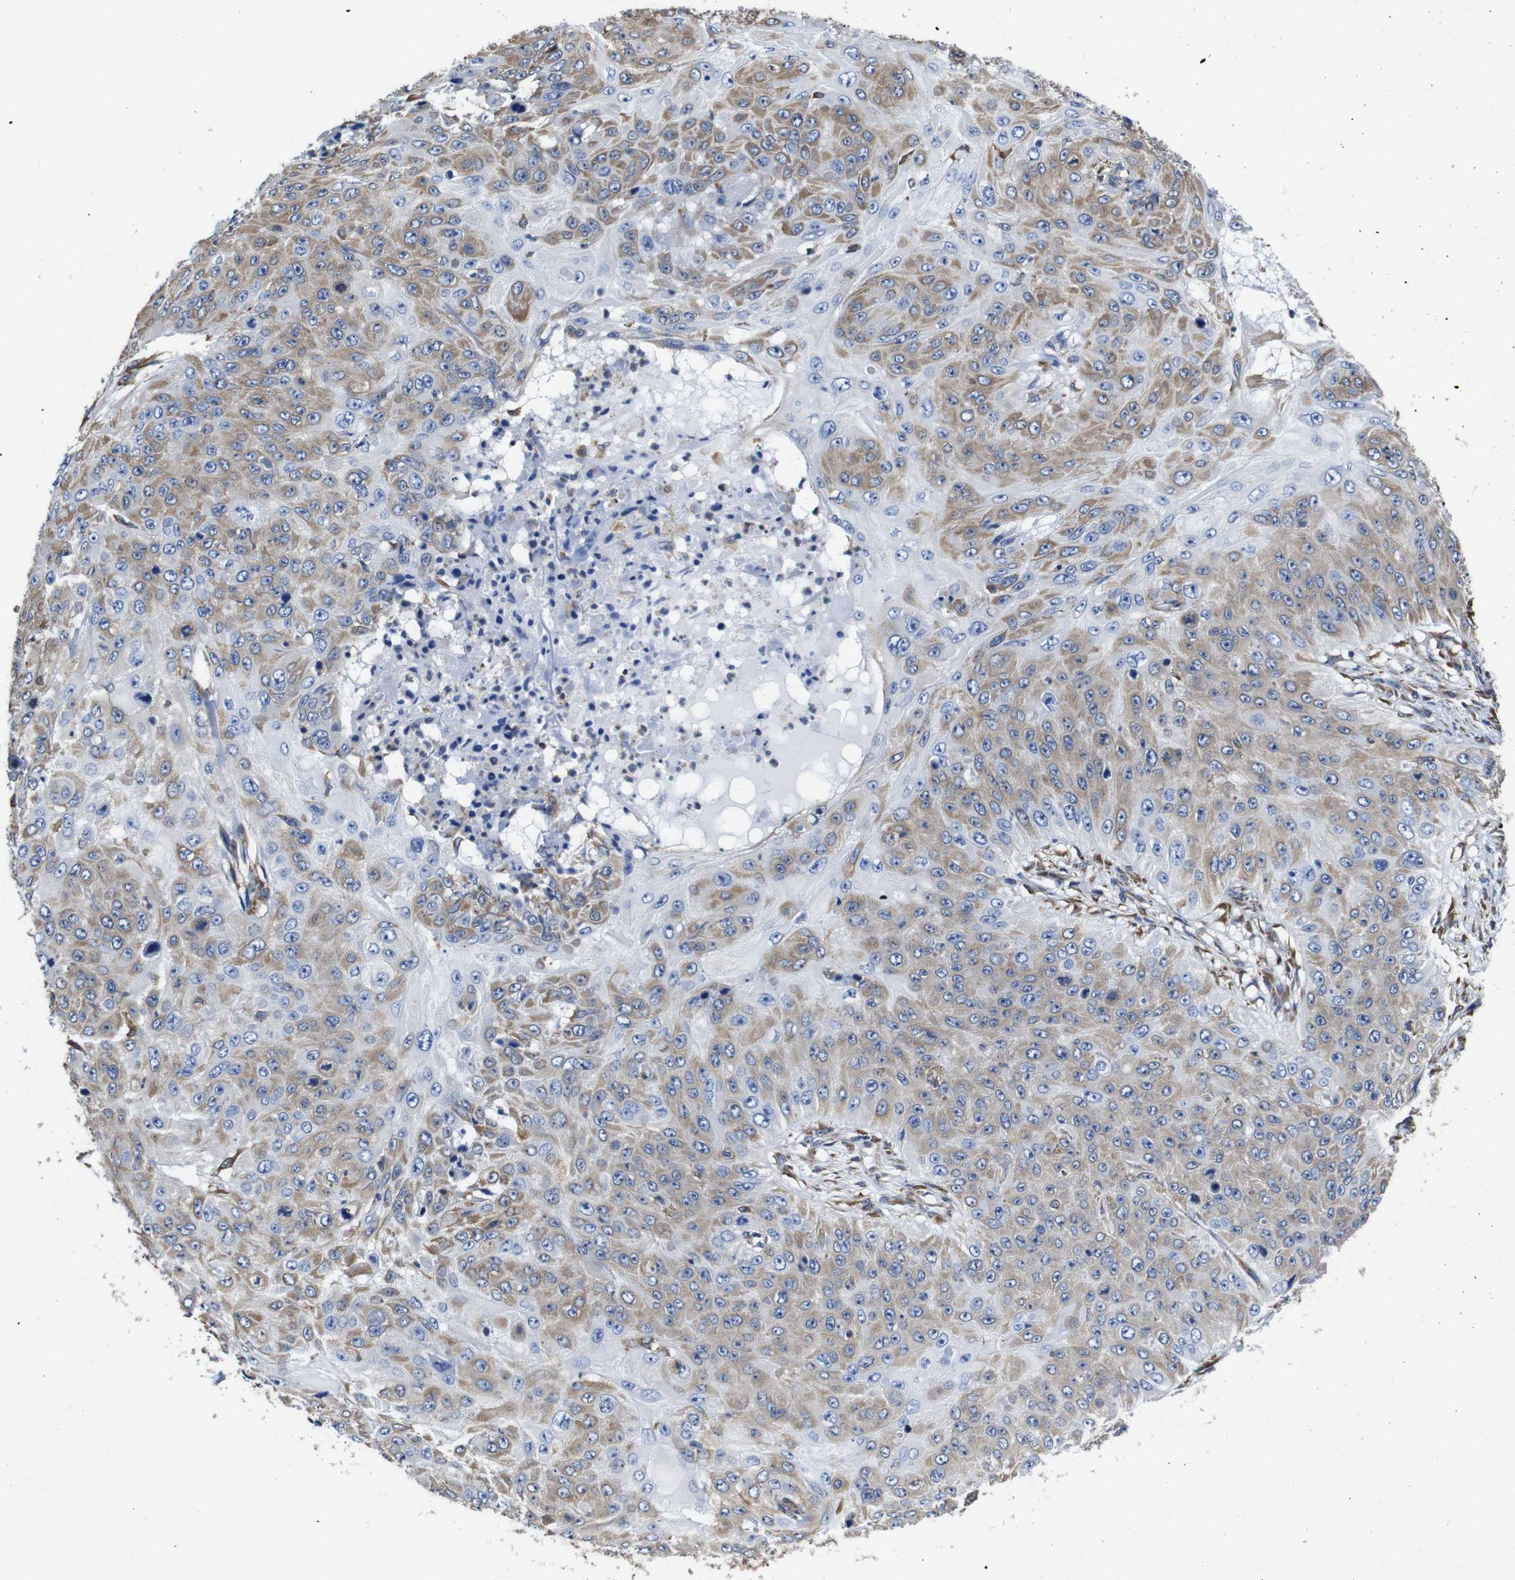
{"staining": {"intensity": "weak", "quantity": ">75%", "location": "cytoplasmic/membranous"}, "tissue": "skin cancer", "cell_type": "Tumor cells", "image_type": "cancer", "snomed": [{"axis": "morphology", "description": "Squamous cell carcinoma, NOS"}, {"axis": "topography", "description": "Skin"}], "caption": "Skin squamous cell carcinoma stained for a protein (brown) demonstrates weak cytoplasmic/membranous positive expression in about >75% of tumor cells.", "gene": "PPIB", "patient": {"sex": "female", "age": 80}}